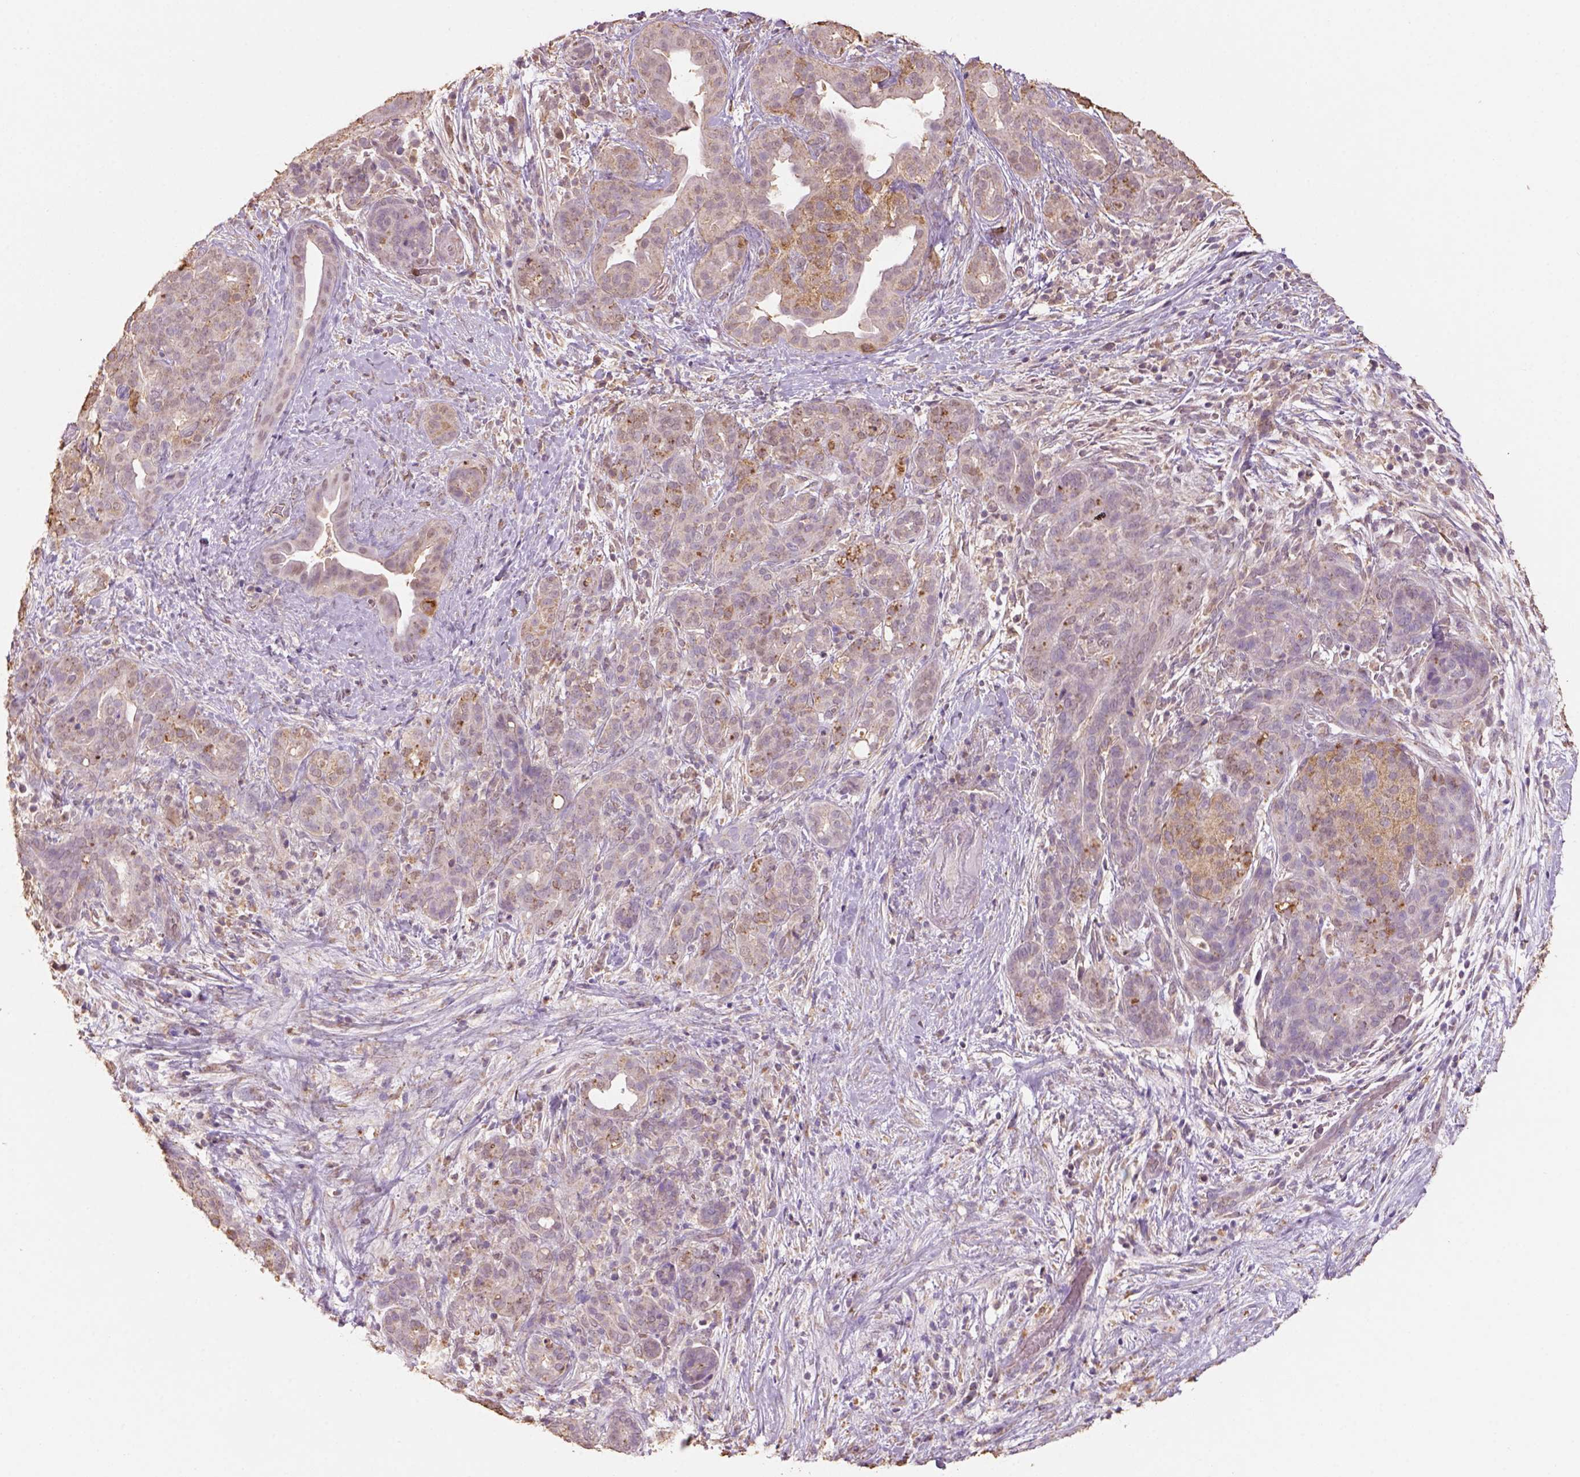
{"staining": {"intensity": "moderate", "quantity": "<25%", "location": "cytoplasmic/membranous"}, "tissue": "pancreatic cancer", "cell_type": "Tumor cells", "image_type": "cancer", "snomed": [{"axis": "morphology", "description": "Adenocarcinoma, NOS"}, {"axis": "topography", "description": "Pancreas"}], "caption": "This is an image of IHC staining of pancreatic cancer (adenocarcinoma), which shows moderate expression in the cytoplasmic/membranous of tumor cells.", "gene": "AP2B1", "patient": {"sex": "male", "age": 44}}